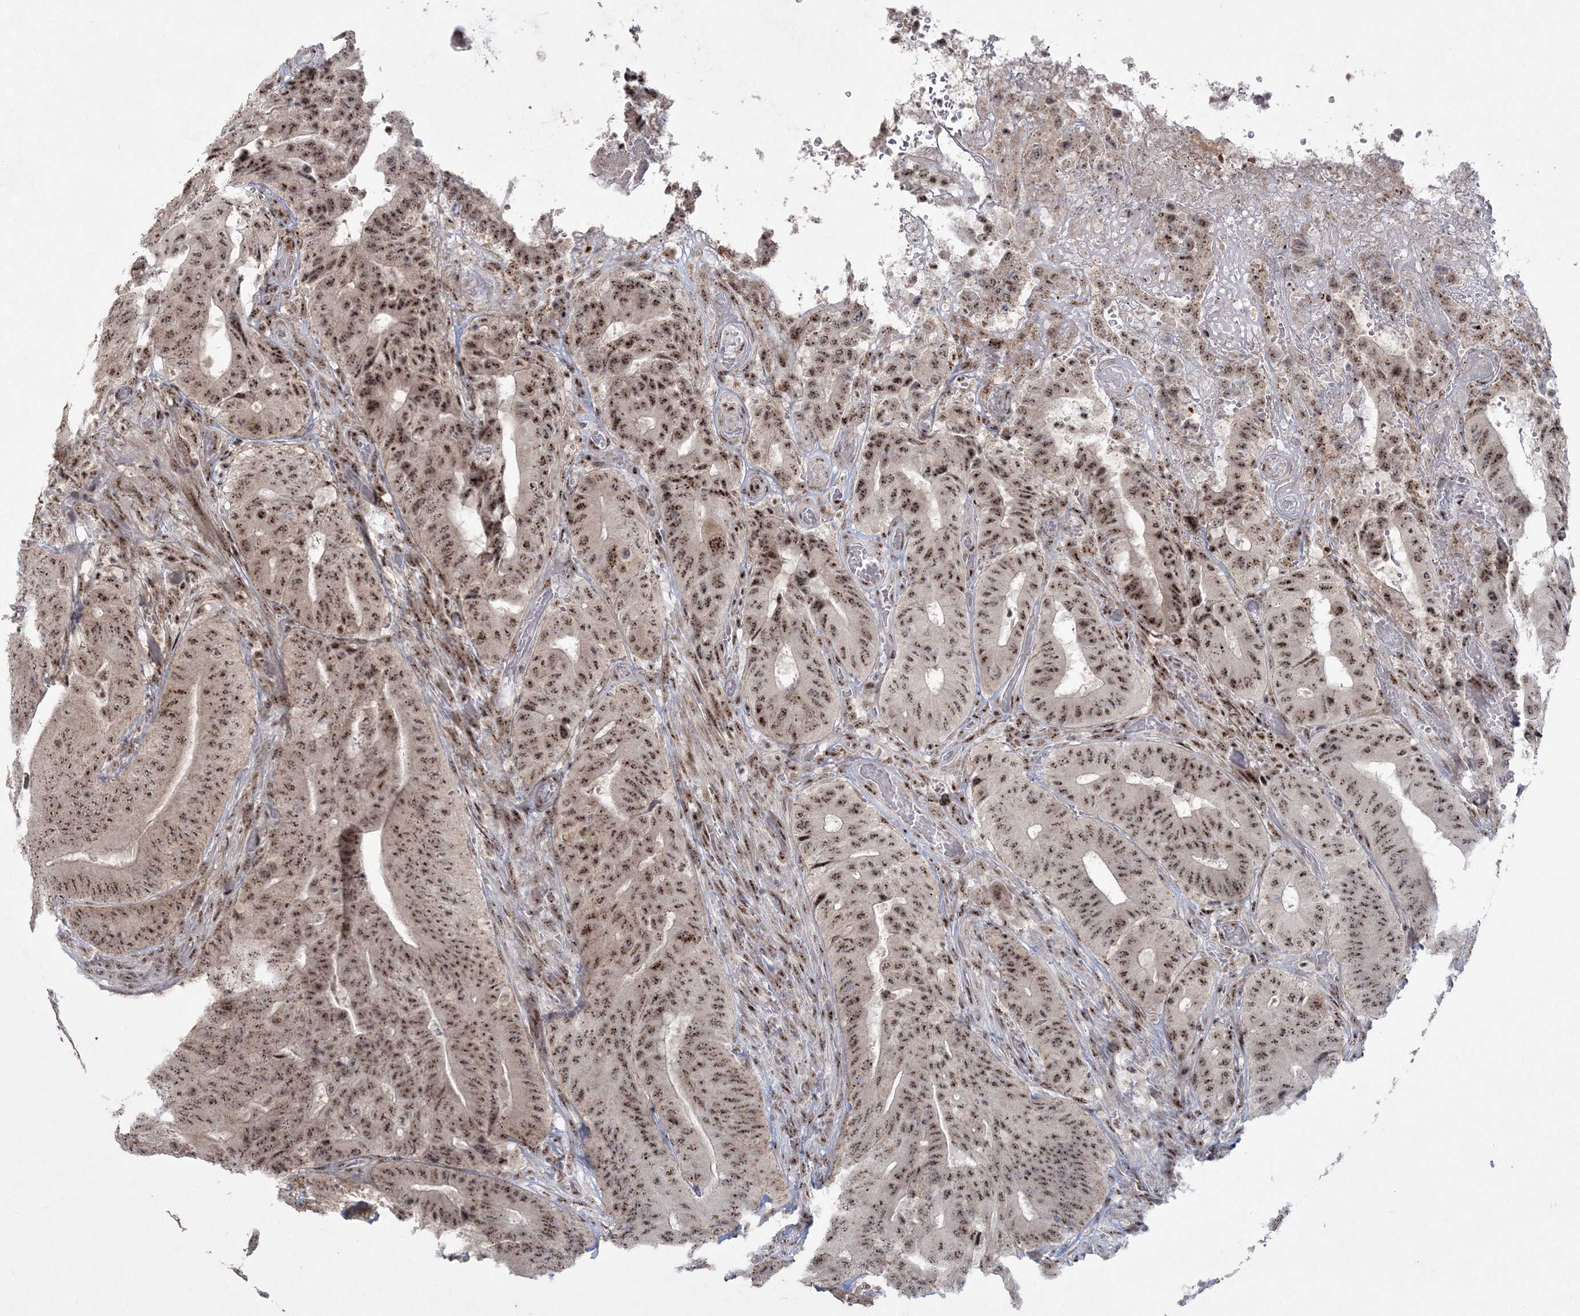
{"staining": {"intensity": "moderate", "quantity": ">75%", "location": "nuclear"}, "tissue": "colorectal cancer", "cell_type": "Tumor cells", "image_type": "cancer", "snomed": [{"axis": "morphology", "description": "Adenocarcinoma, NOS"}, {"axis": "topography", "description": "Colon"}], "caption": "Adenocarcinoma (colorectal) stained with DAB immunohistochemistry reveals medium levels of moderate nuclear staining in about >75% of tumor cells.", "gene": "KDM6B", "patient": {"sex": "male", "age": 83}}